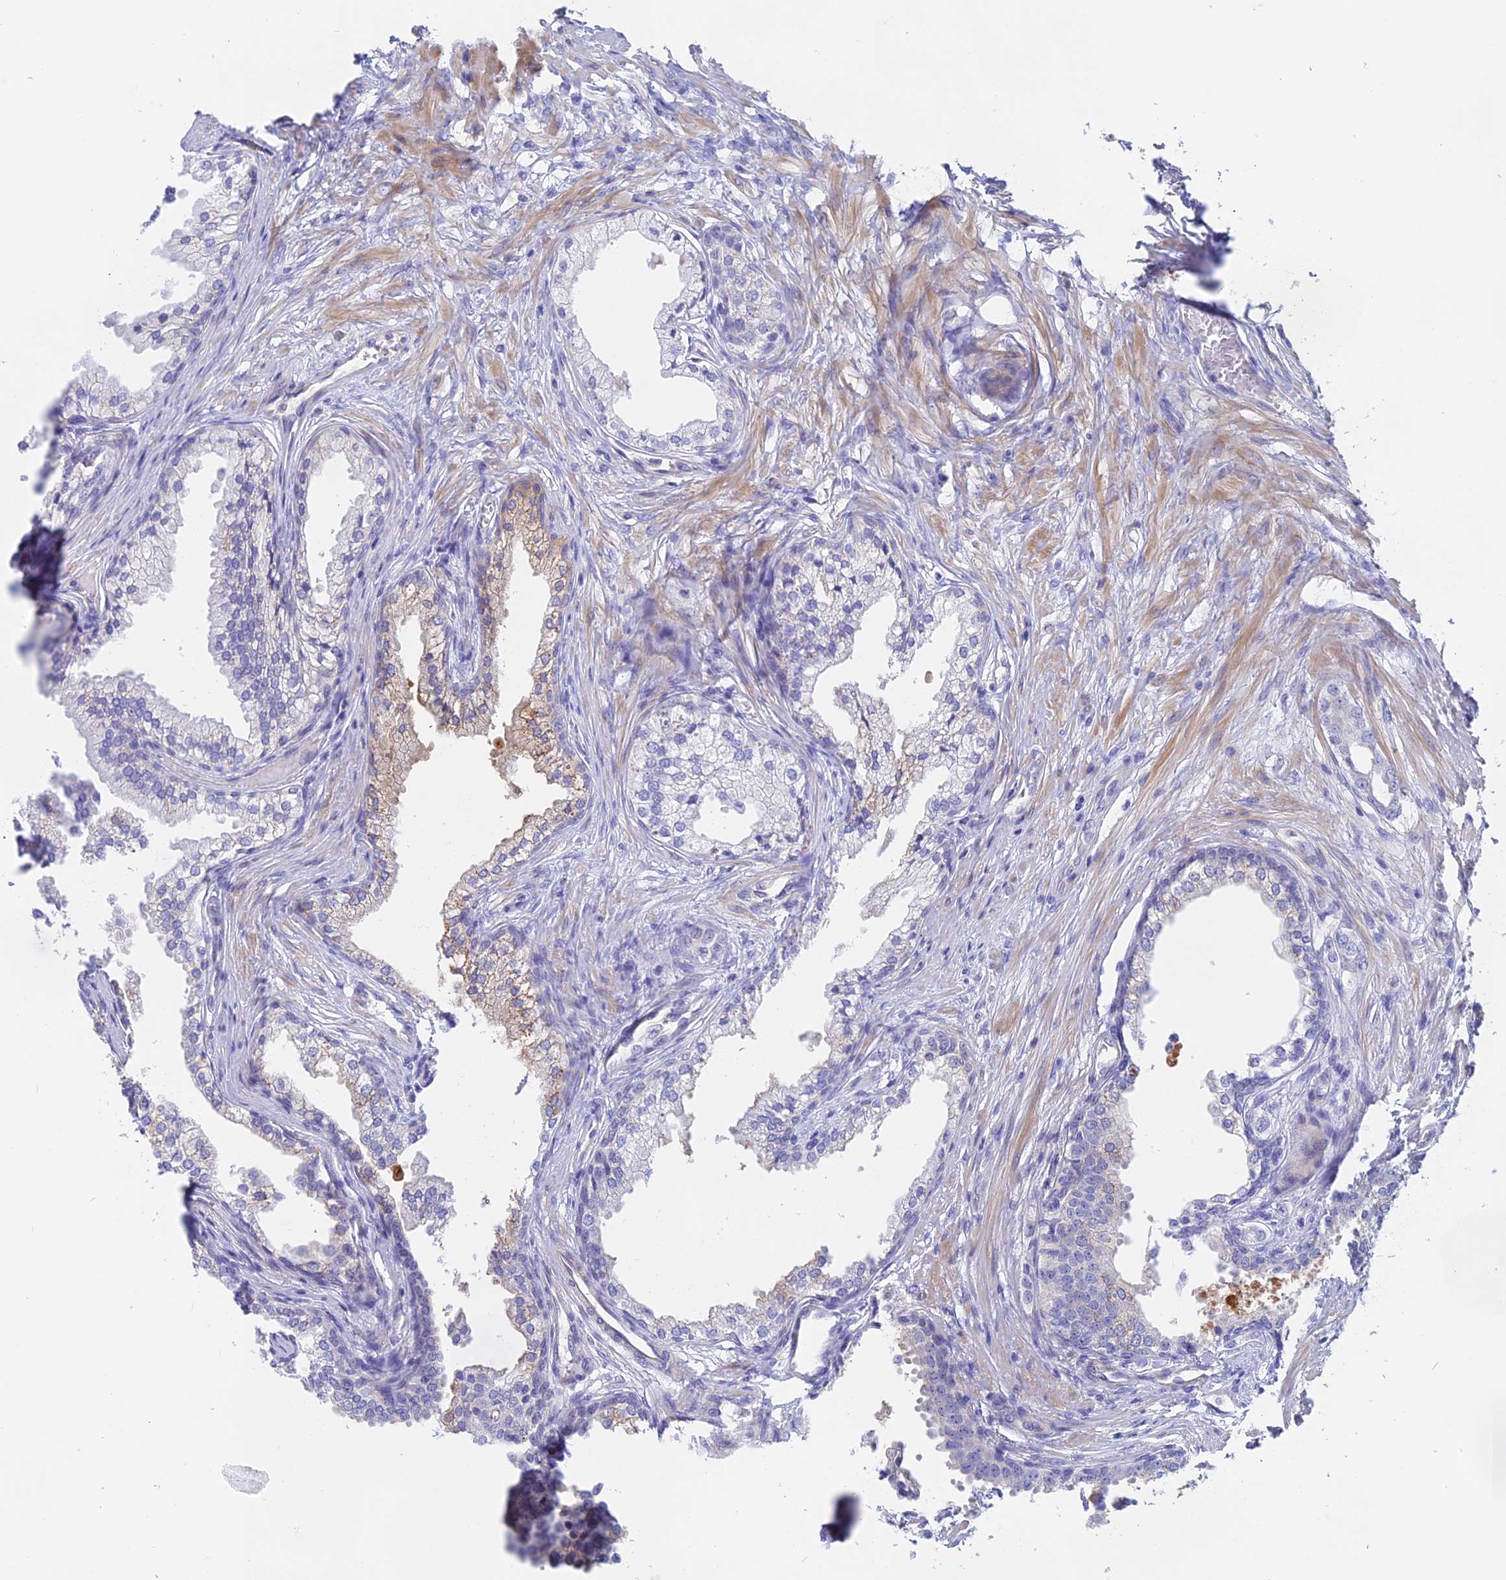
{"staining": {"intensity": "negative", "quantity": "none", "location": "none"}, "tissue": "prostate cancer", "cell_type": "Tumor cells", "image_type": "cancer", "snomed": [{"axis": "morphology", "description": "Adenocarcinoma, High grade"}, {"axis": "topography", "description": "Prostate"}], "caption": "Tumor cells are negative for brown protein staining in prostate adenocarcinoma (high-grade). (Immunohistochemistry (ihc), brightfield microscopy, high magnification).", "gene": "GLB1L", "patient": {"sex": "male", "age": 69}}